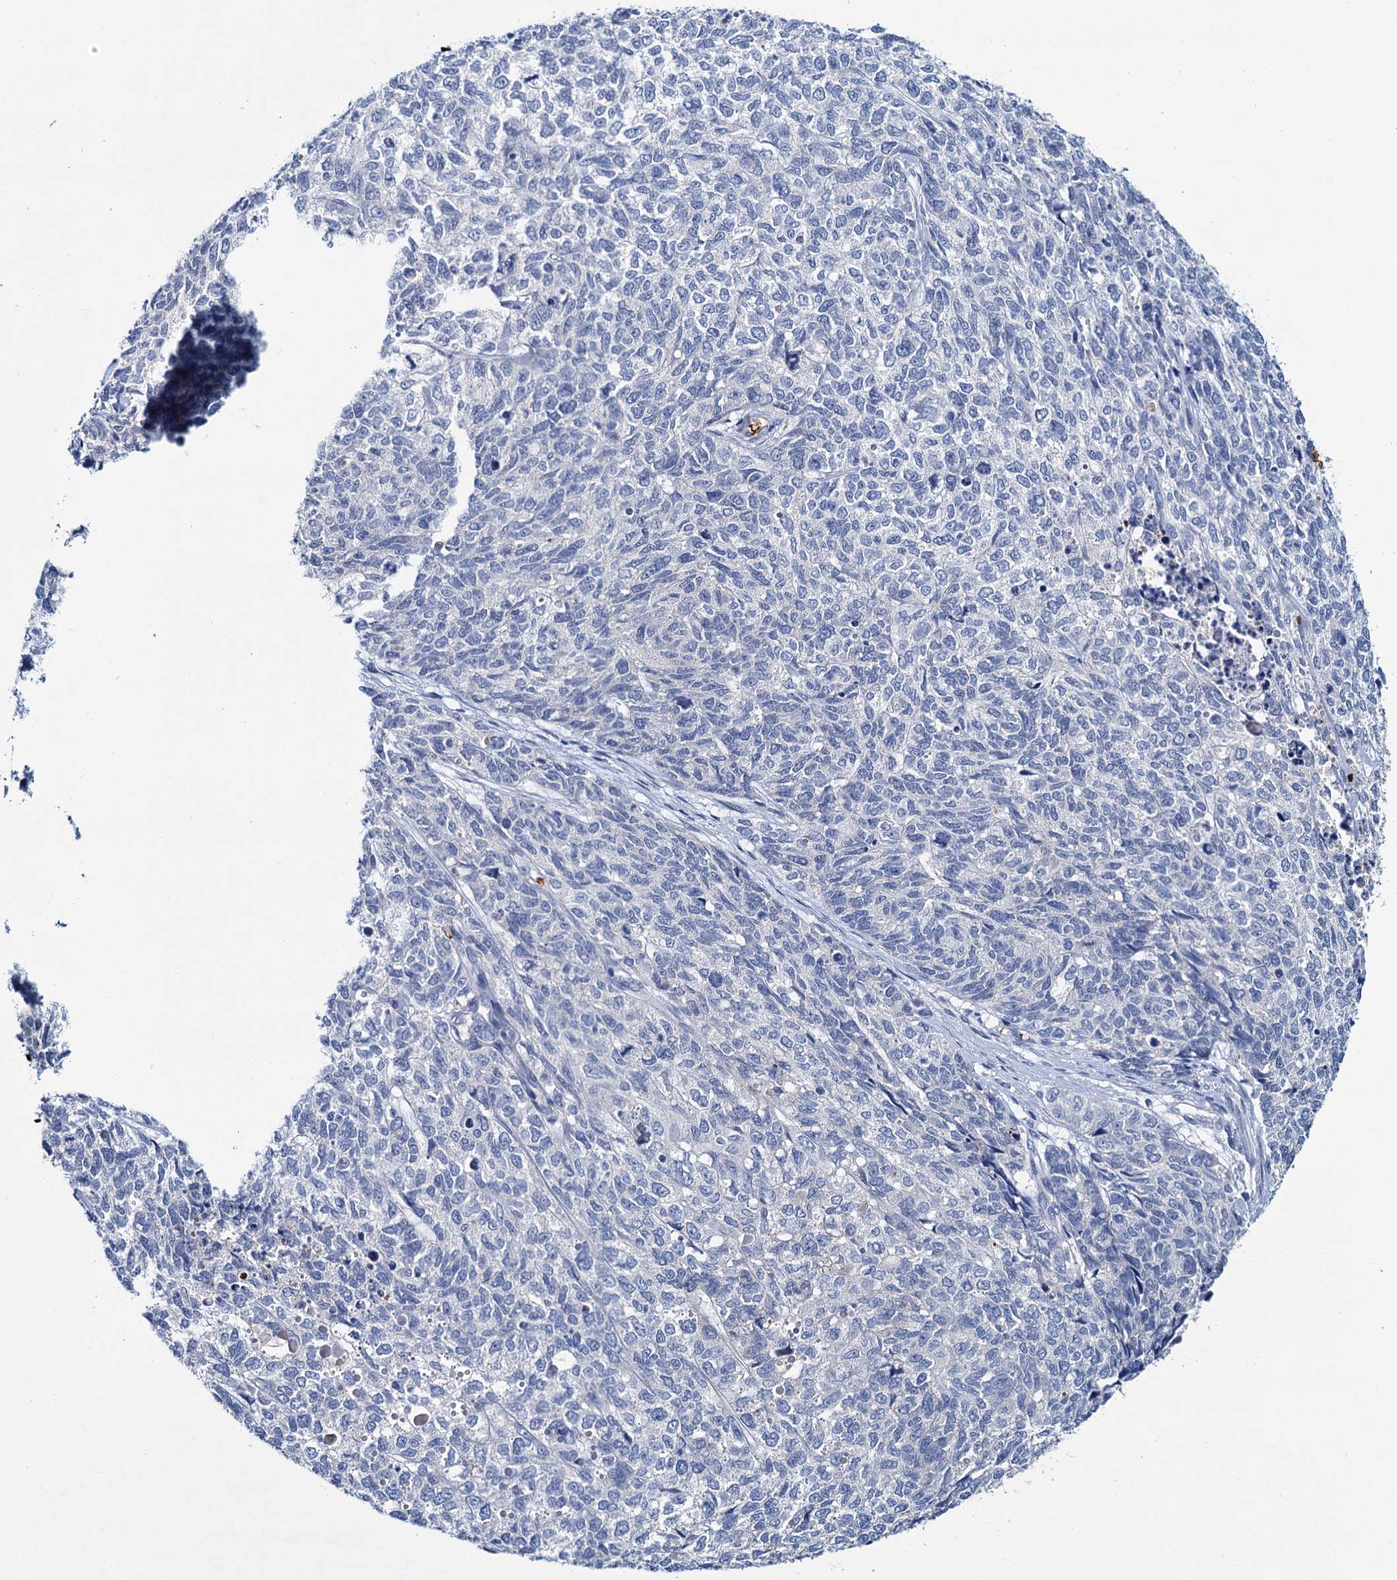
{"staining": {"intensity": "negative", "quantity": "none", "location": "none"}, "tissue": "cervical cancer", "cell_type": "Tumor cells", "image_type": "cancer", "snomed": [{"axis": "morphology", "description": "Squamous cell carcinoma, NOS"}, {"axis": "topography", "description": "Cervix"}], "caption": "Cervical squamous cell carcinoma stained for a protein using immunohistochemistry (IHC) exhibits no positivity tumor cells.", "gene": "ATG2A", "patient": {"sex": "female", "age": 63}}